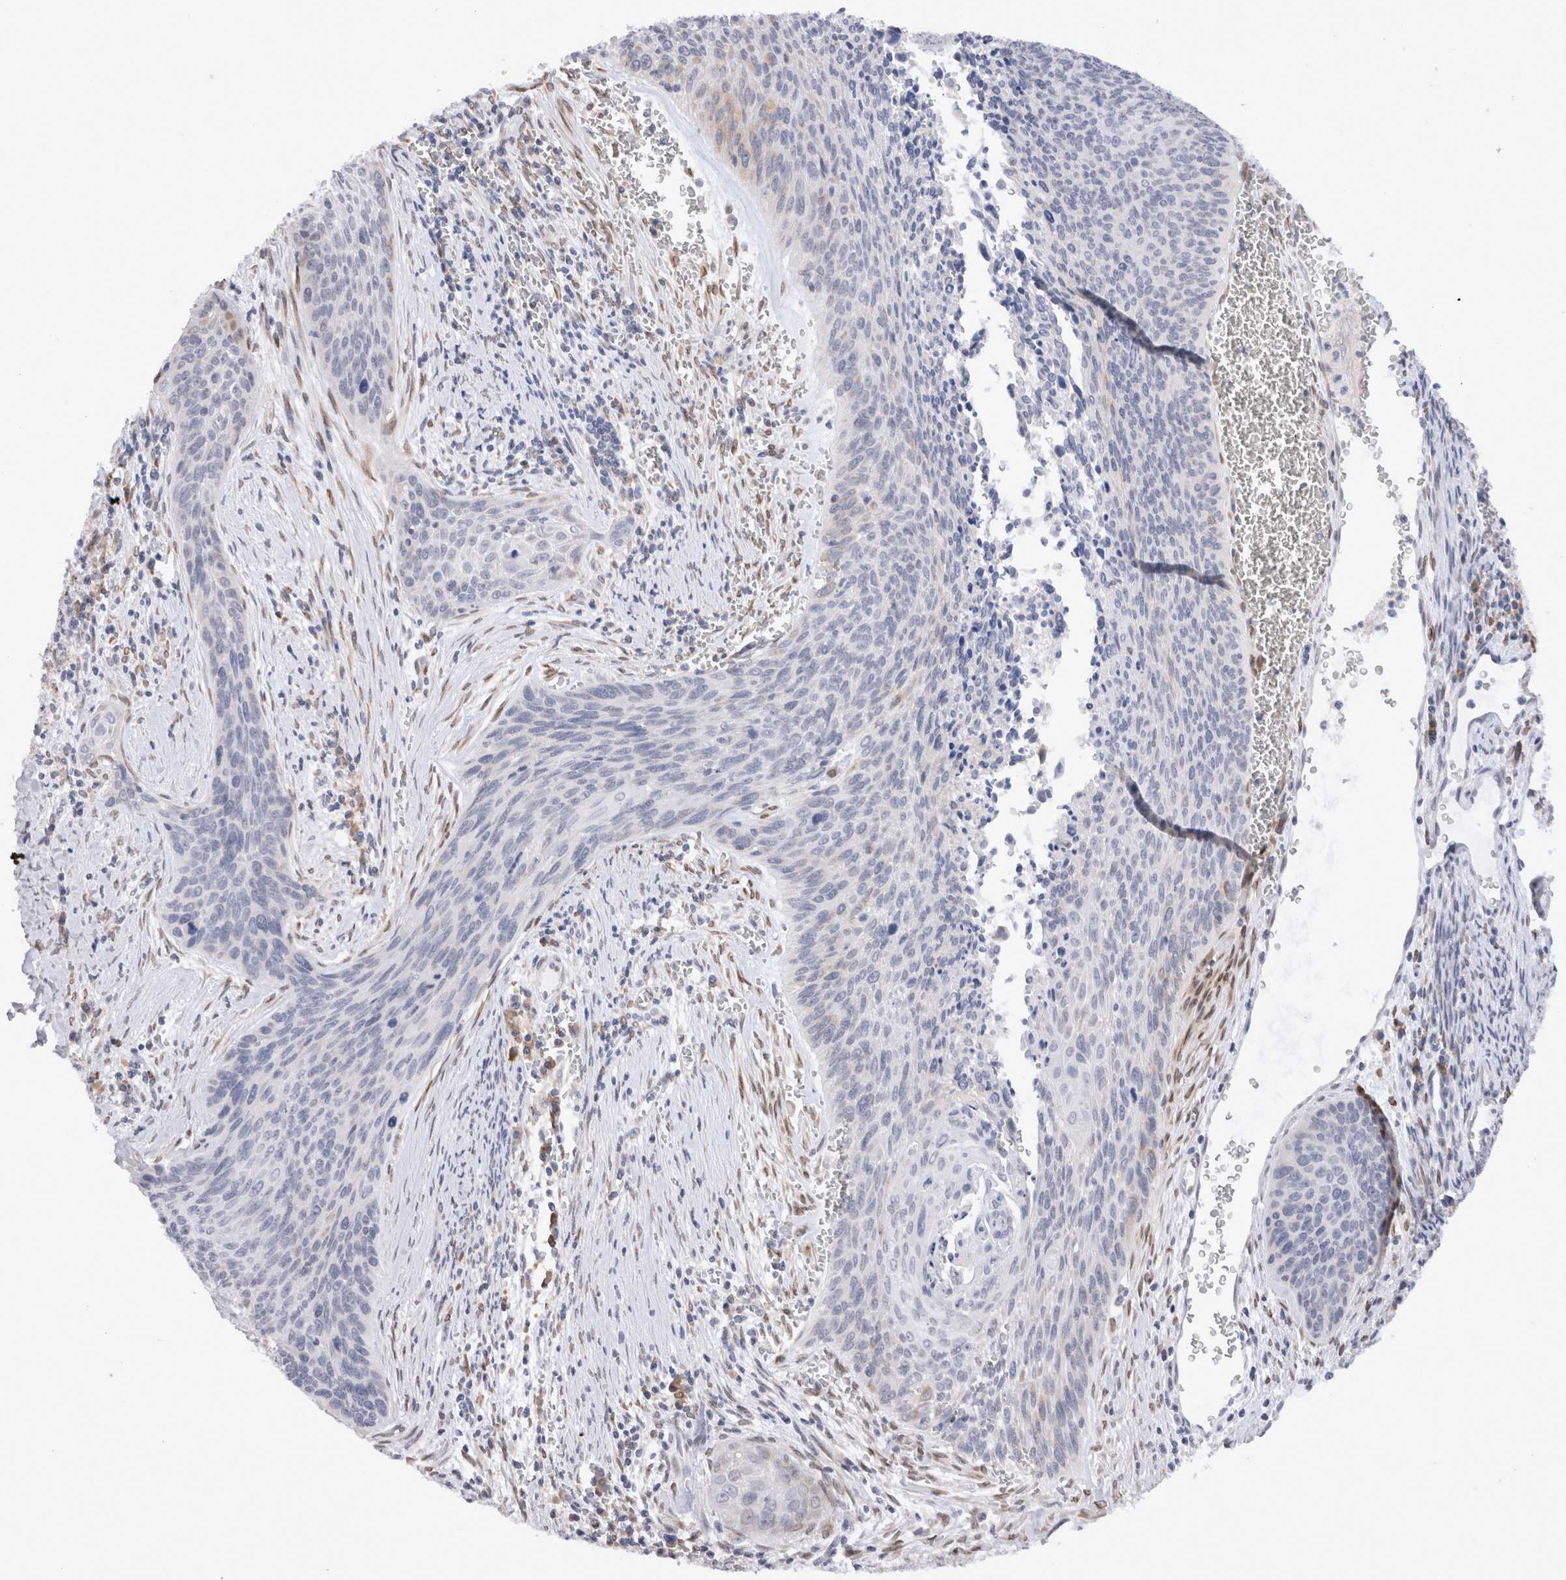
{"staining": {"intensity": "negative", "quantity": "none", "location": "none"}, "tissue": "cervical cancer", "cell_type": "Tumor cells", "image_type": "cancer", "snomed": [{"axis": "morphology", "description": "Squamous cell carcinoma, NOS"}, {"axis": "topography", "description": "Cervix"}], "caption": "This is an immunohistochemistry (IHC) image of cervical cancer (squamous cell carcinoma). There is no staining in tumor cells.", "gene": "VCPIP1", "patient": {"sex": "female", "age": 55}}